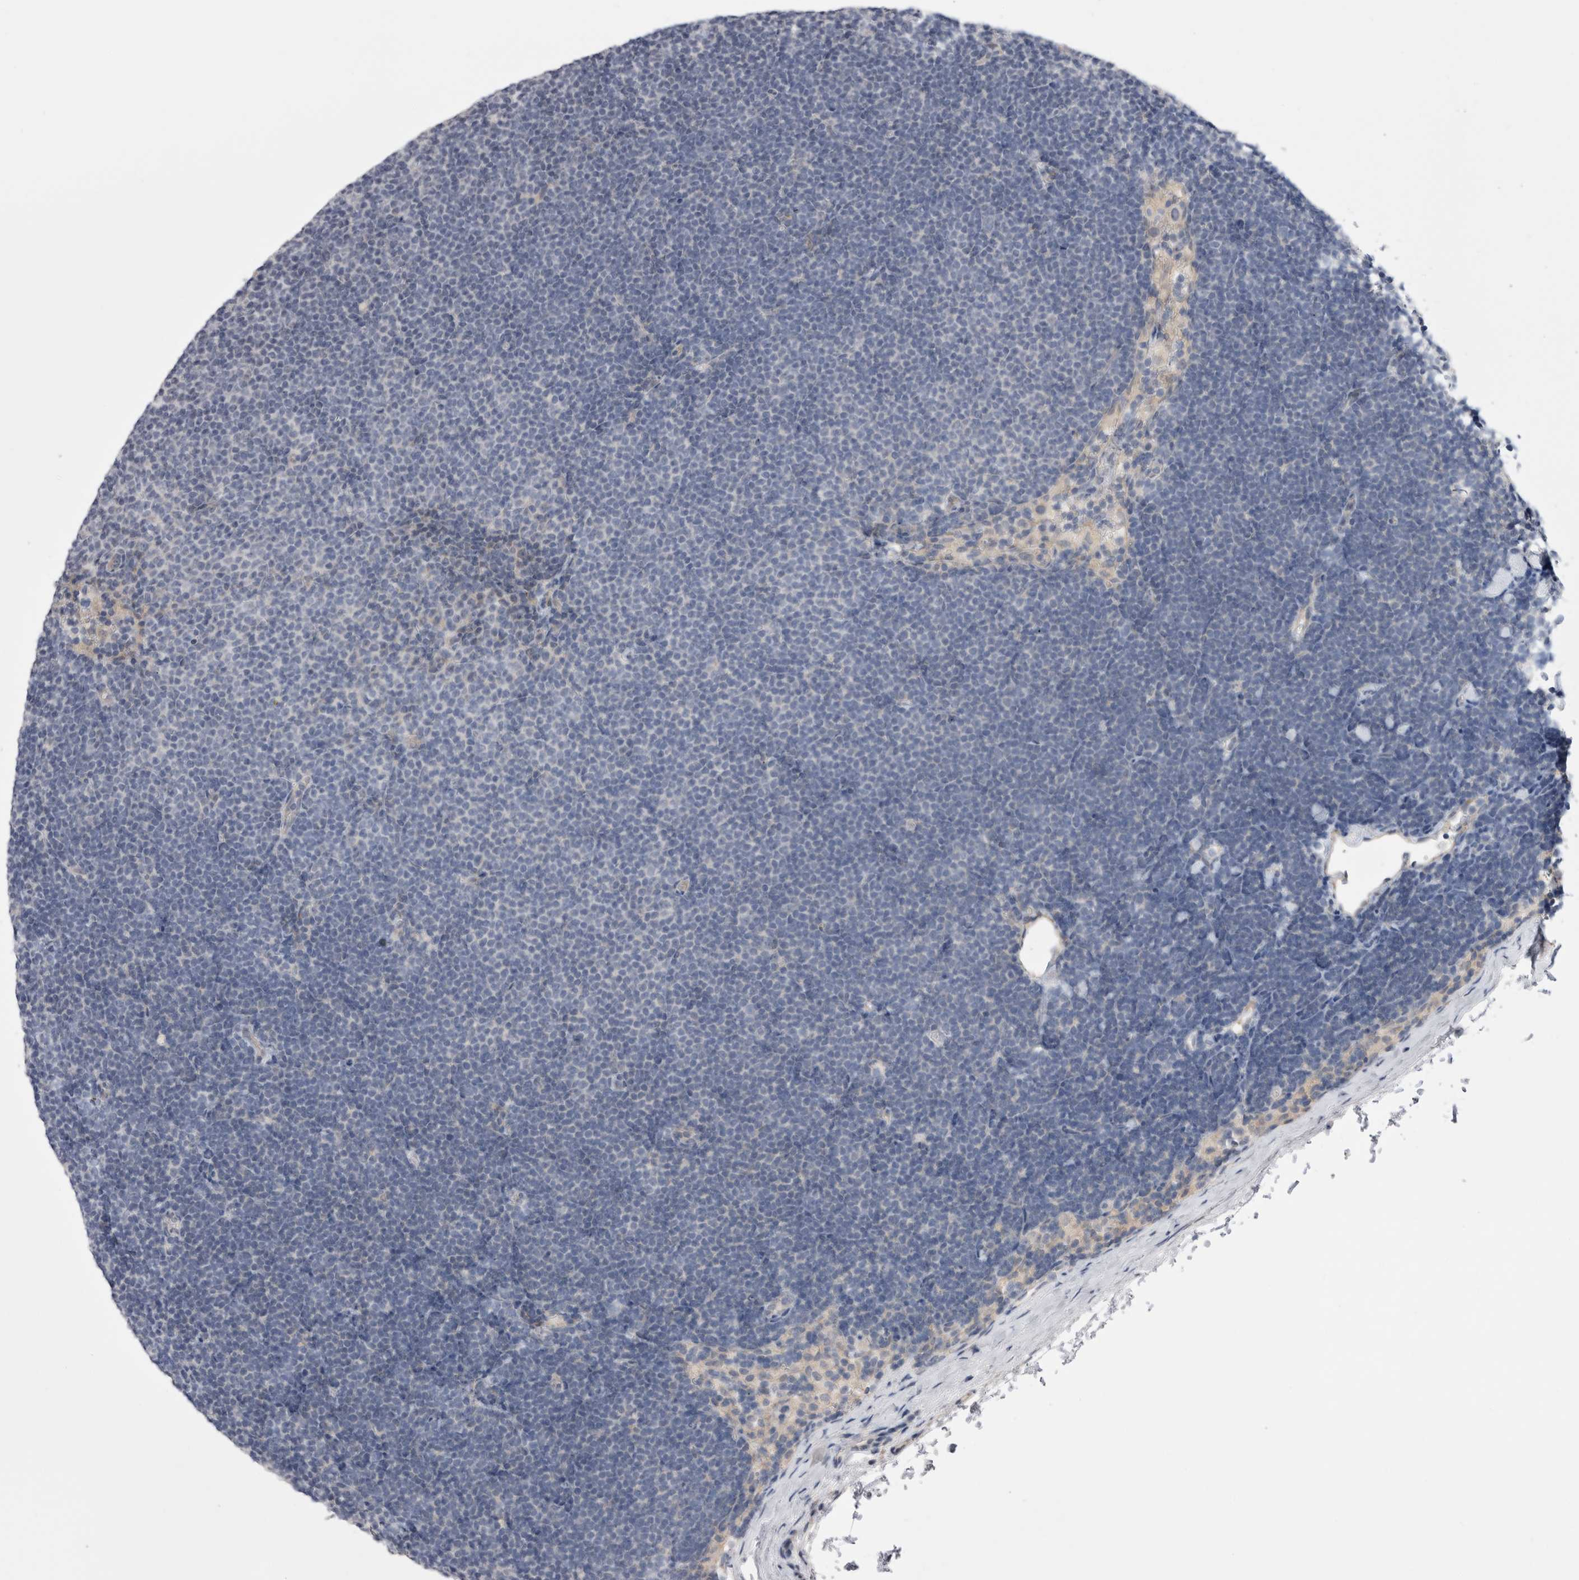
{"staining": {"intensity": "negative", "quantity": "none", "location": "none"}, "tissue": "lymphoma", "cell_type": "Tumor cells", "image_type": "cancer", "snomed": [{"axis": "morphology", "description": "Malignant lymphoma, non-Hodgkin's type, Low grade"}, {"axis": "topography", "description": "Lymph node"}], "caption": "Immunohistochemical staining of lymphoma reveals no significant staining in tumor cells.", "gene": "ARHGAP29", "patient": {"sex": "female", "age": 53}}